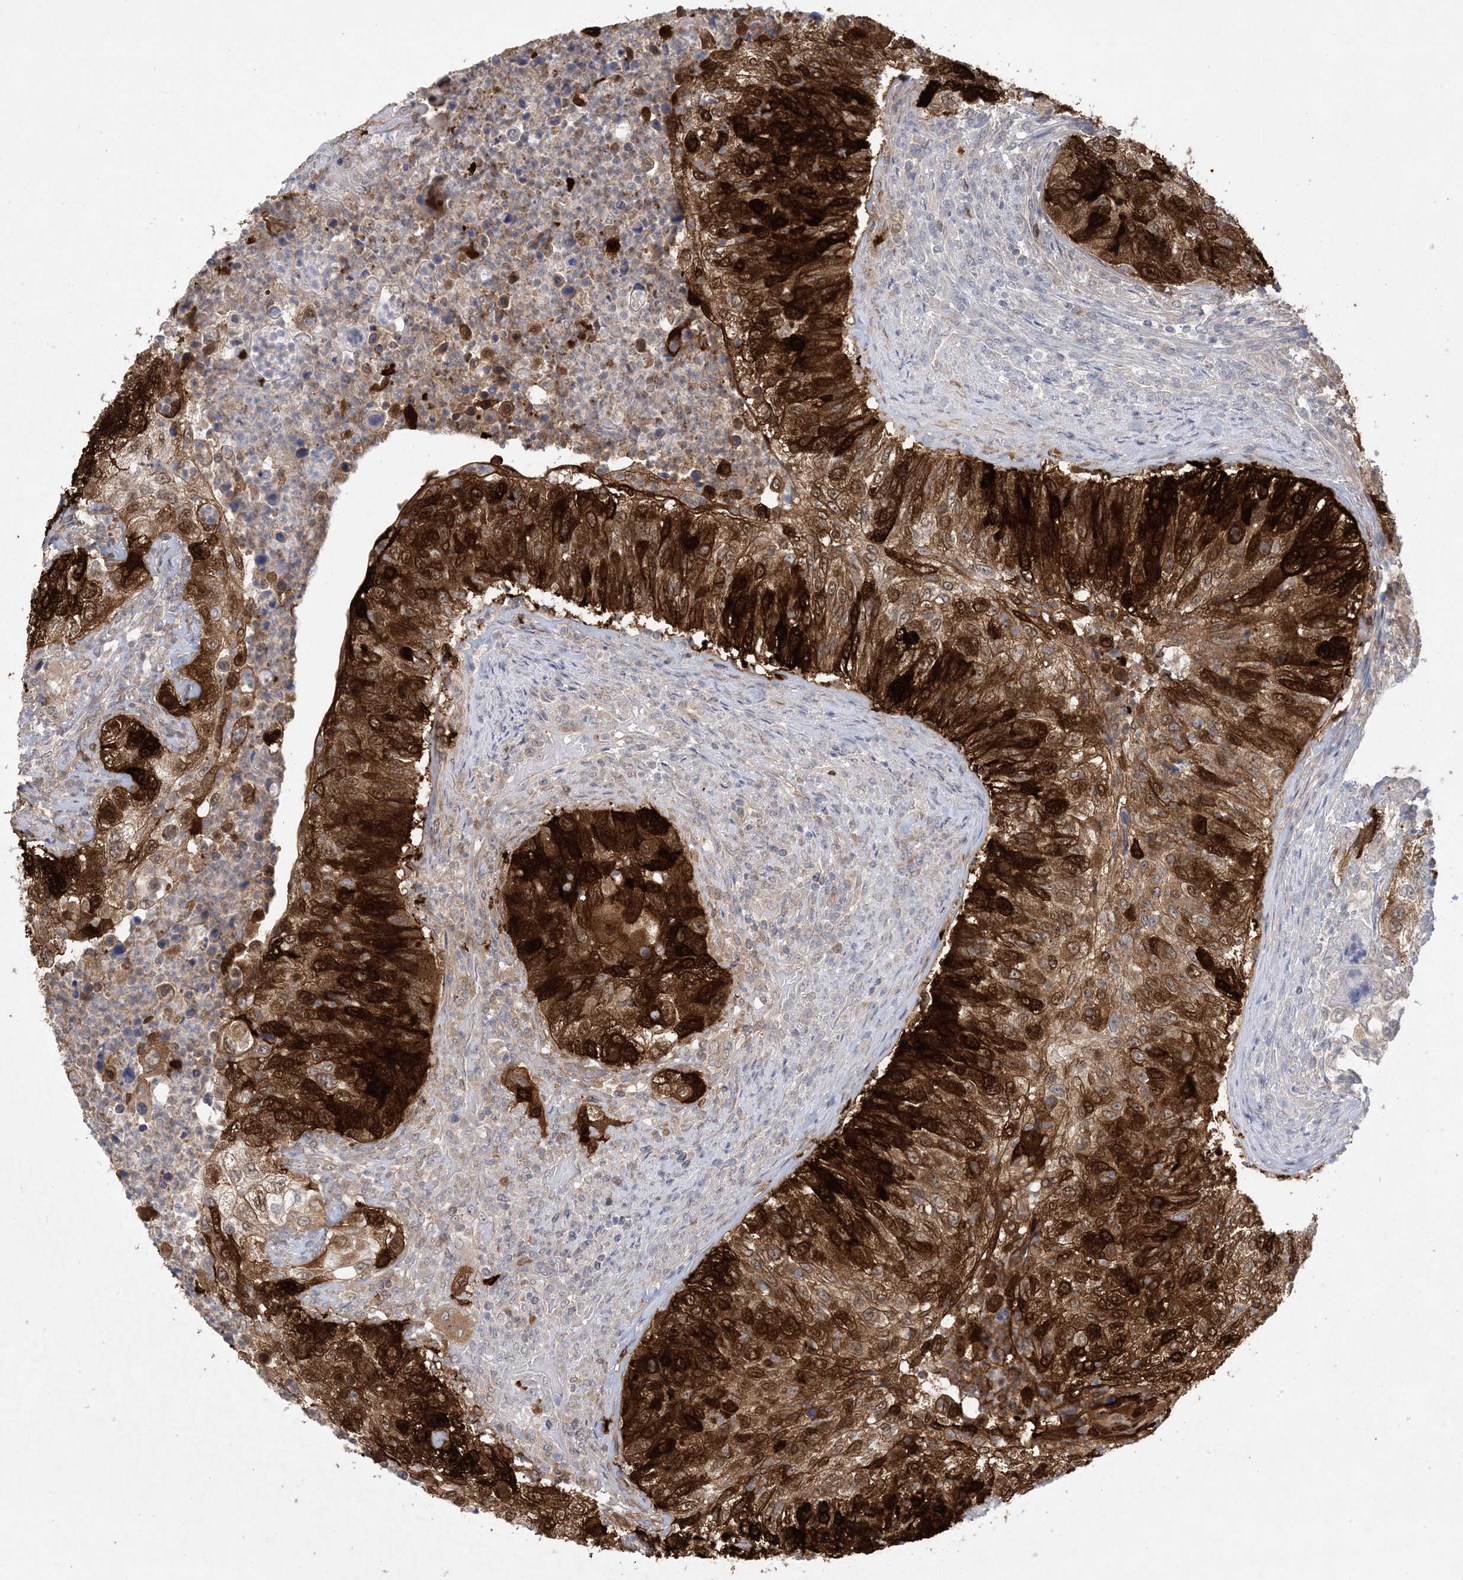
{"staining": {"intensity": "strong", "quantity": ">75%", "location": "cytoplasmic/membranous"}, "tissue": "urothelial cancer", "cell_type": "Tumor cells", "image_type": "cancer", "snomed": [{"axis": "morphology", "description": "Urothelial carcinoma, High grade"}, {"axis": "topography", "description": "Urinary bladder"}], "caption": "Urothelial cancer stained with a protein marker exhibits strong staining in tumor cells.", "gene": "HMGCS1", "patient": {"sex": "female", "age": 60}}